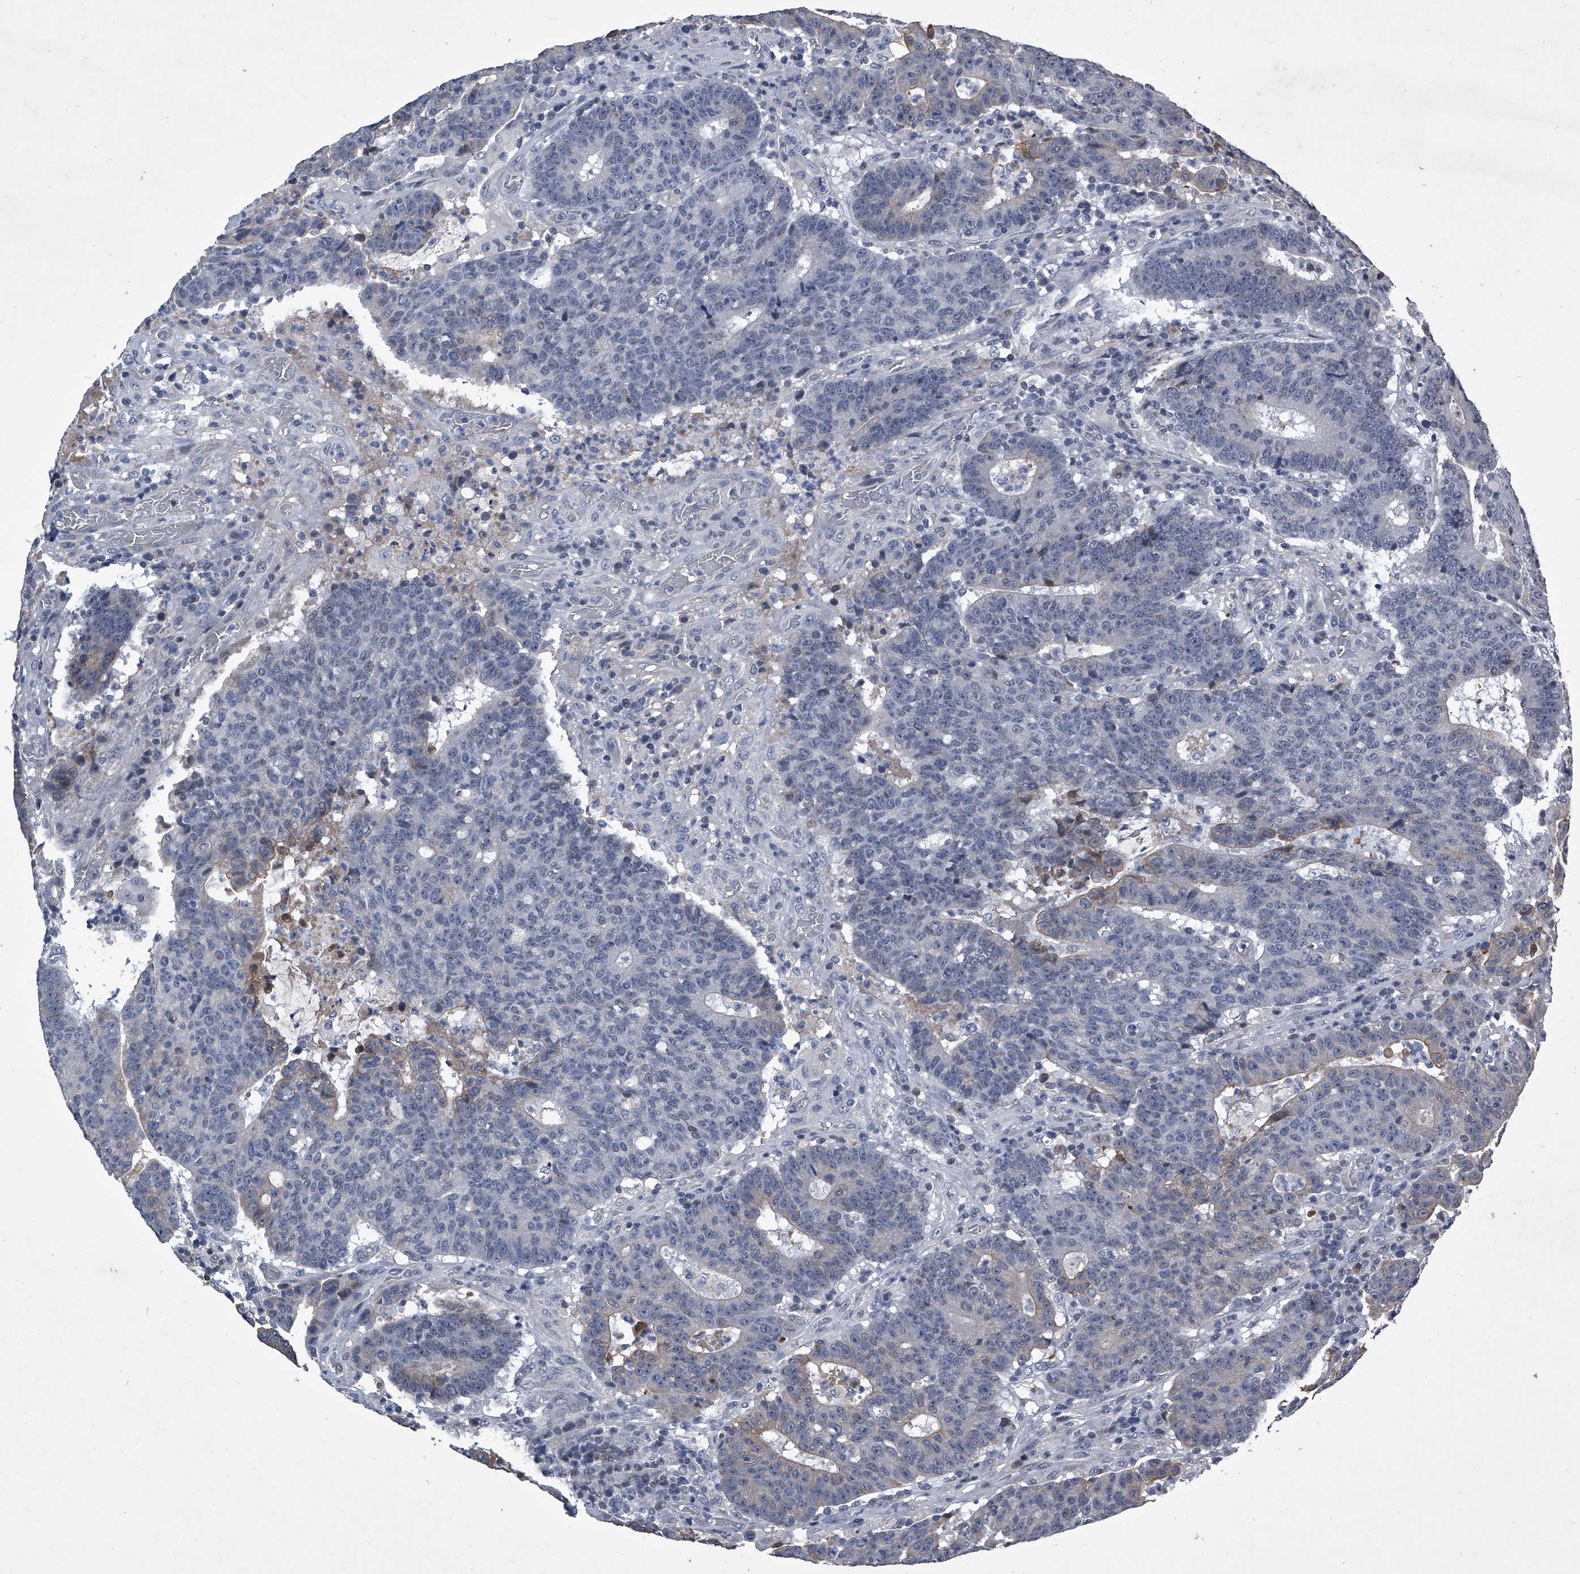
{"staining": {"intensity": "negative", "quantity": "none", "location": "none"}, "tissue": "colorectal cancer", "cell_type": "Tumor cells", "image_type": "cancer", "snomed": [{"axis": "morphology", "description": "Adenocarcinoma, NOS"}, {"axis": "topography", "description": "Colon"}], "caption": "DAB (3,3'-diaminobenzidine) immunohistochemical staining of adenocarcinoma (colorectal) shows no significant expression in tumor cells.", "gene": "ZNF76", "patient": {"sex": "female", "age": 75}}